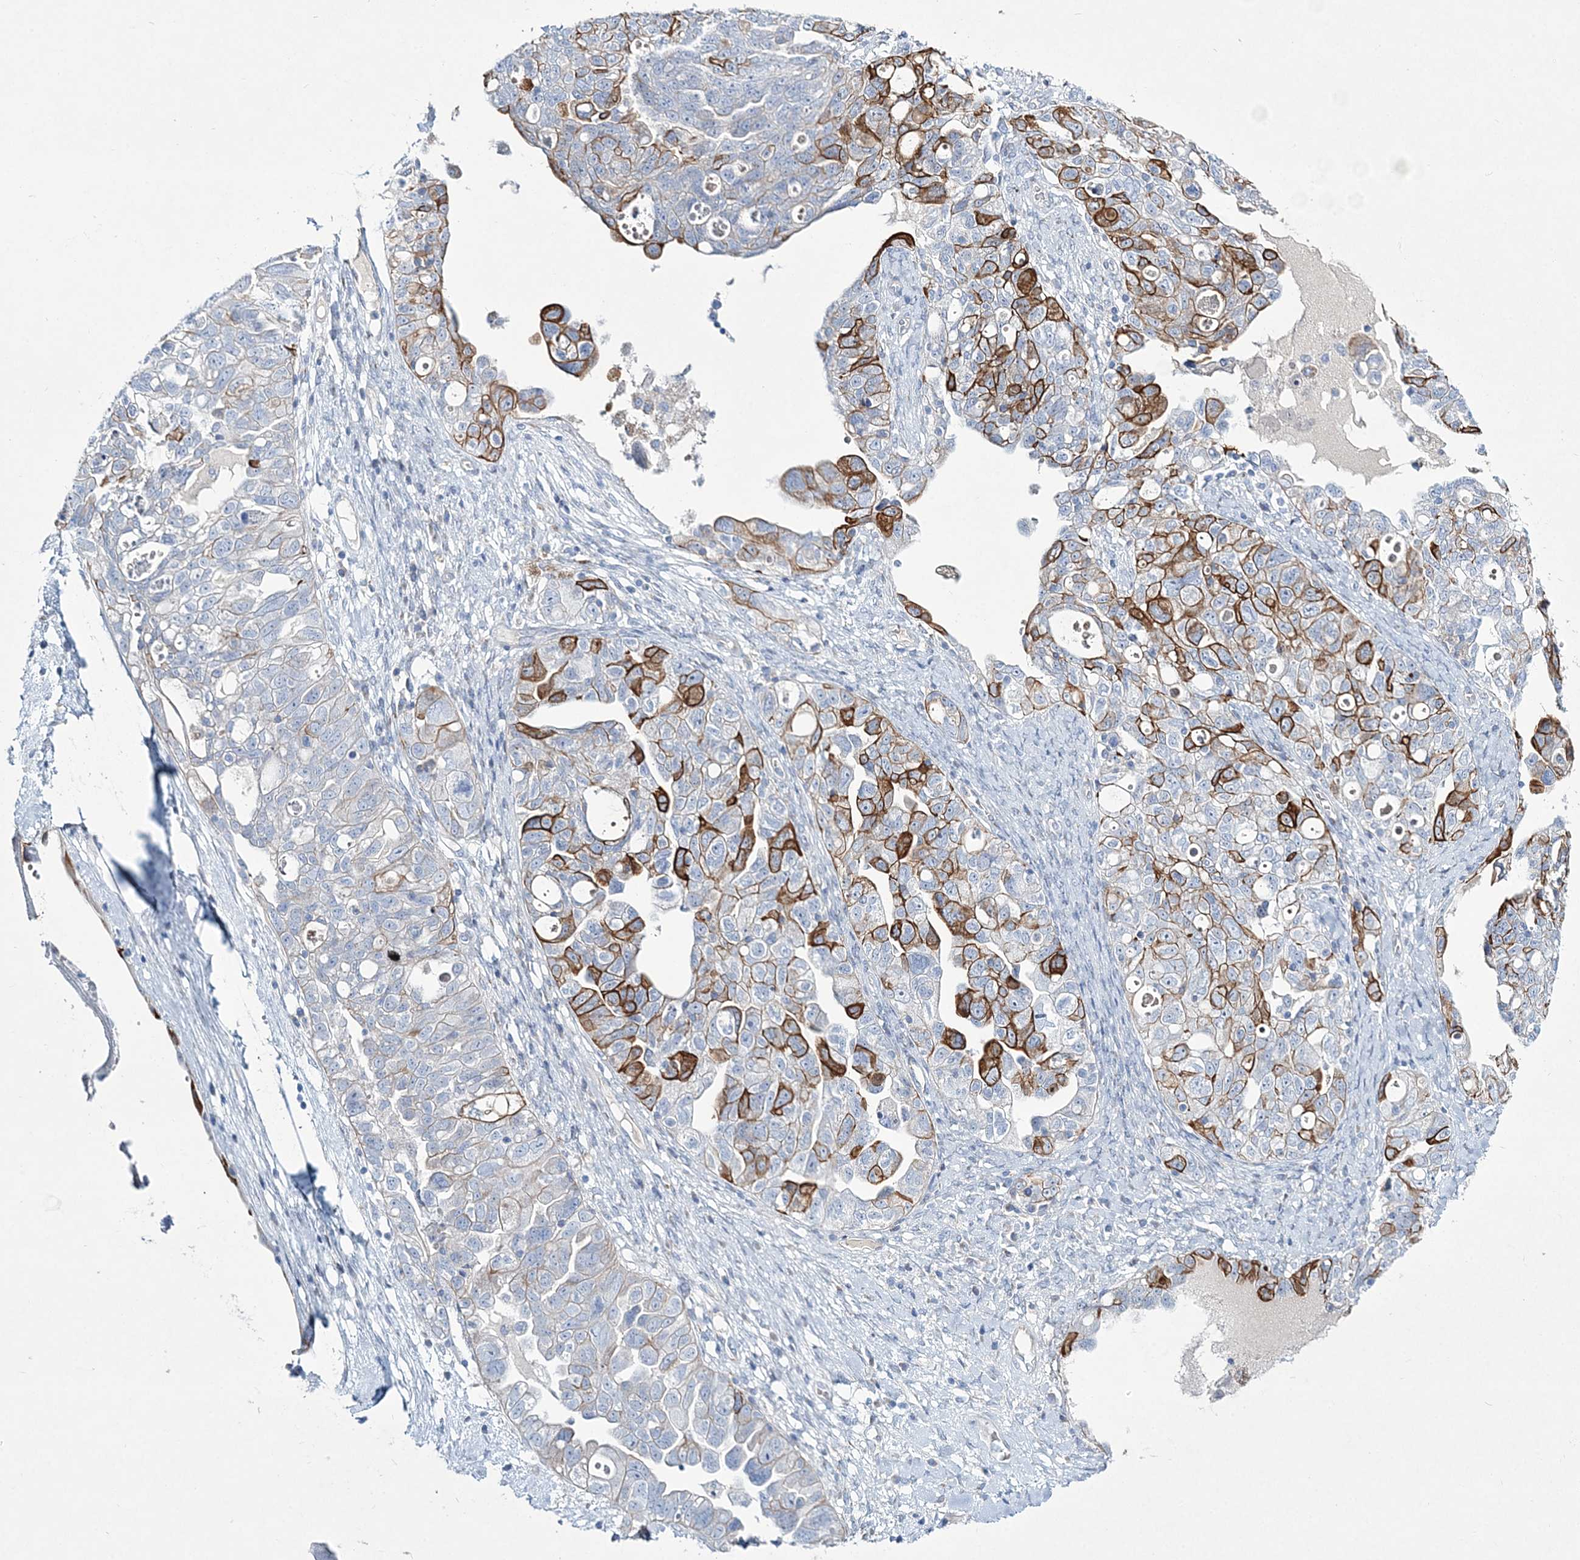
{"staining": {"intensity": "strong", "quantity": "25%-75%", "location": "cytoplasmic/membranous"}, "tissue": "ovarian cancer", "cell_type": "Tumor cells", "image_type": "cancer", "snomed": [{"axis": "morphology", "description": "Carcinoma, NOS"}, {"axis": "morphology", "description": "Cystadenocarcinoma, serous, NOS"}, {"axis": "topography", "description": "Ovary"}], "caption": "Immunohistochemistry (IHC) photomicrograph of human carcinoma (ovarian) stained for a protein (brown), which exhibits high levels of strong cytoplasmic/membranous expression in approximately 25%-75% of tumor cells.", "gene": "ADGRL1", "patient": {"sex": "female", "age": 69}}